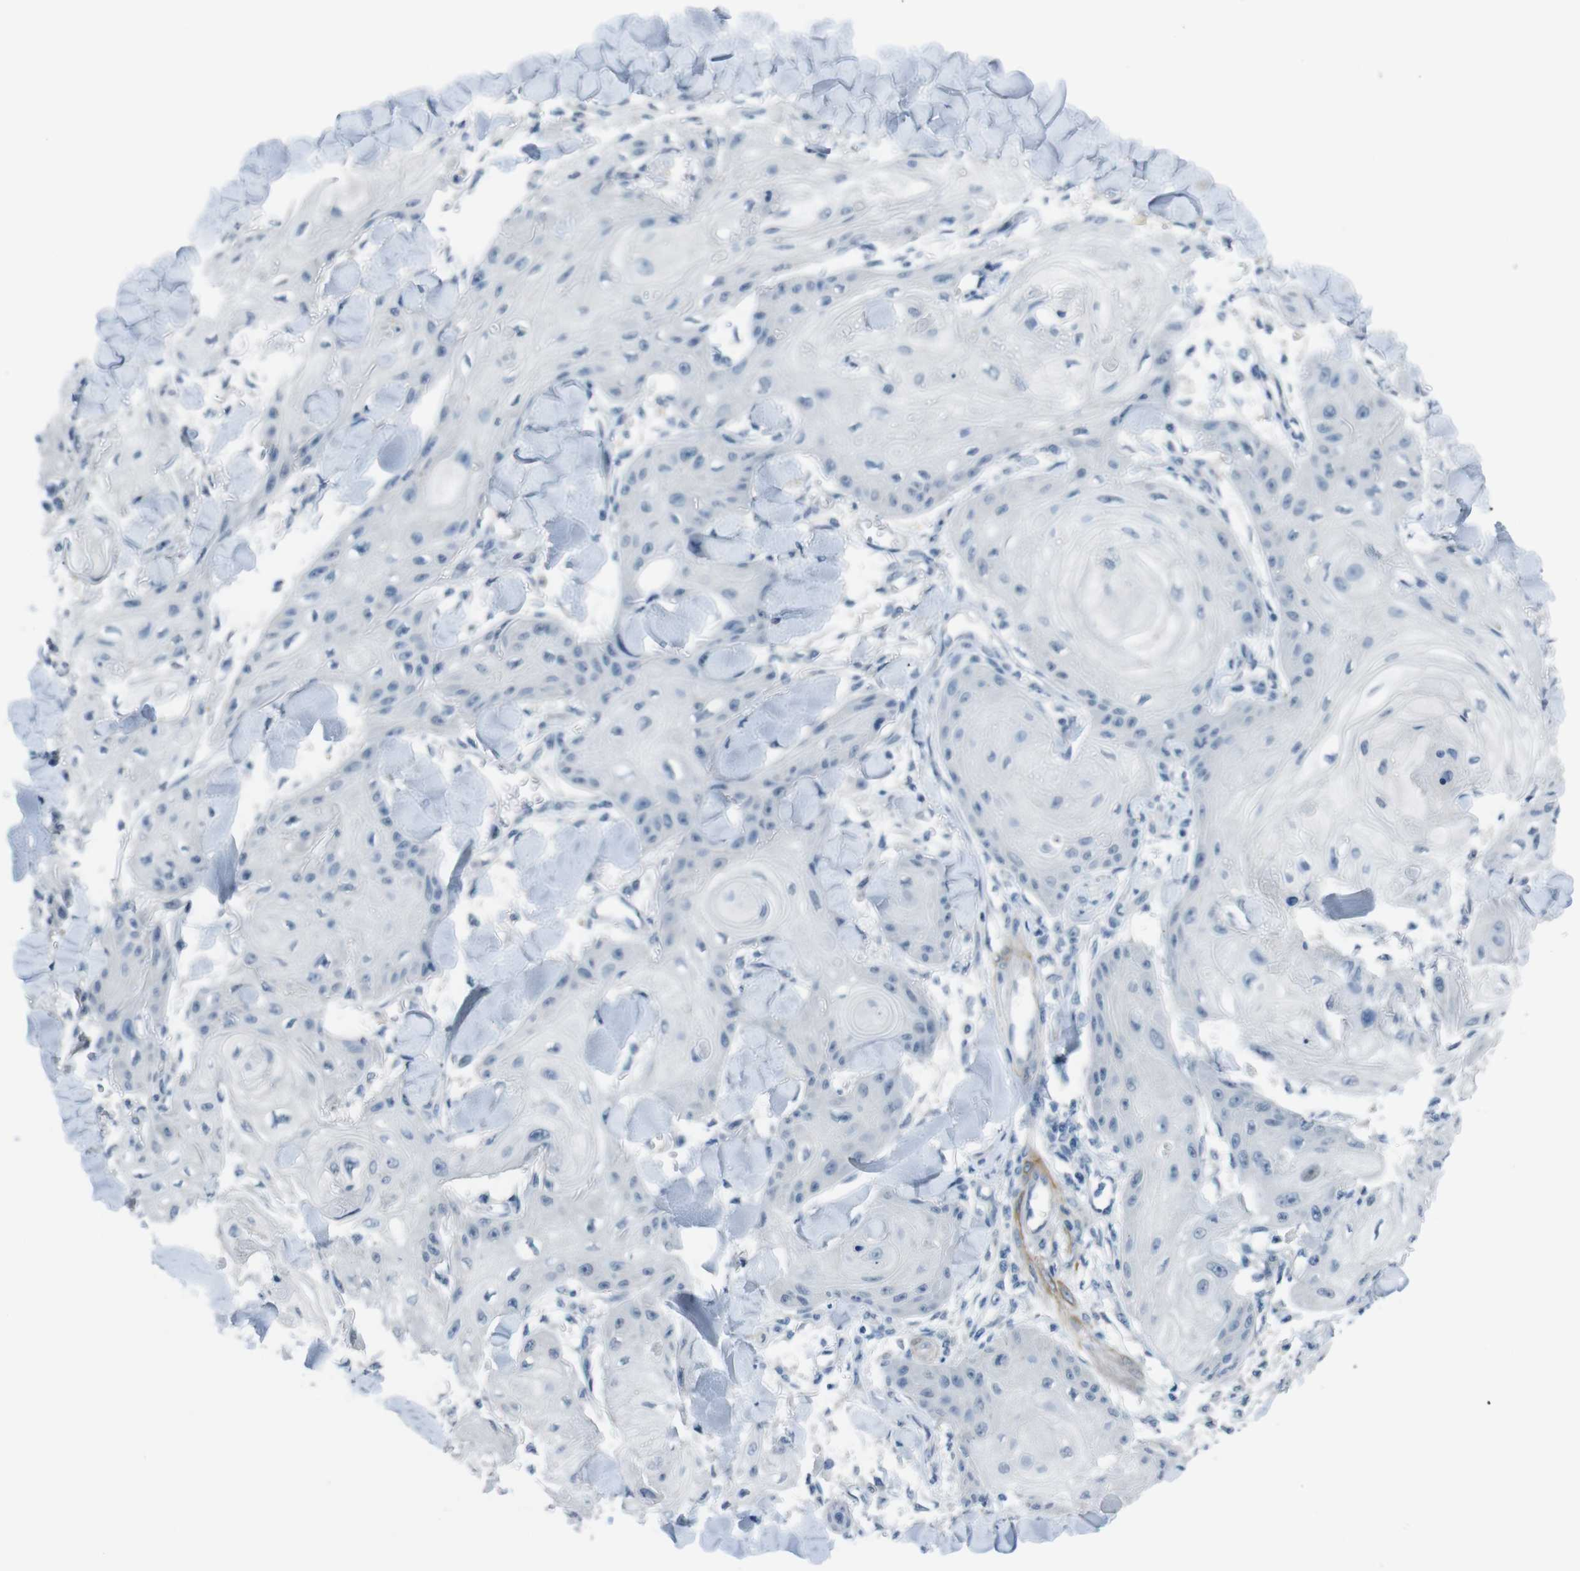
{"staining": {"intensity": "negative", "quantity": "none", "location": "none"}, "tissue": "skin cancer", "cell_type": "Tumor cells", "image_type": "cancer", "snomed": [{"axis": "morphology", "description": "Squamous cell carcinoma, NOS"}, {"axis": "topography", "description": "Skin"}], "caption": "Protein analysis of skin cancer (squamous cell carcinoma) exhibits no significant staining in tumor cells.", "gene": "HRH2", "patient": {"sex": "male", "age": 74}}